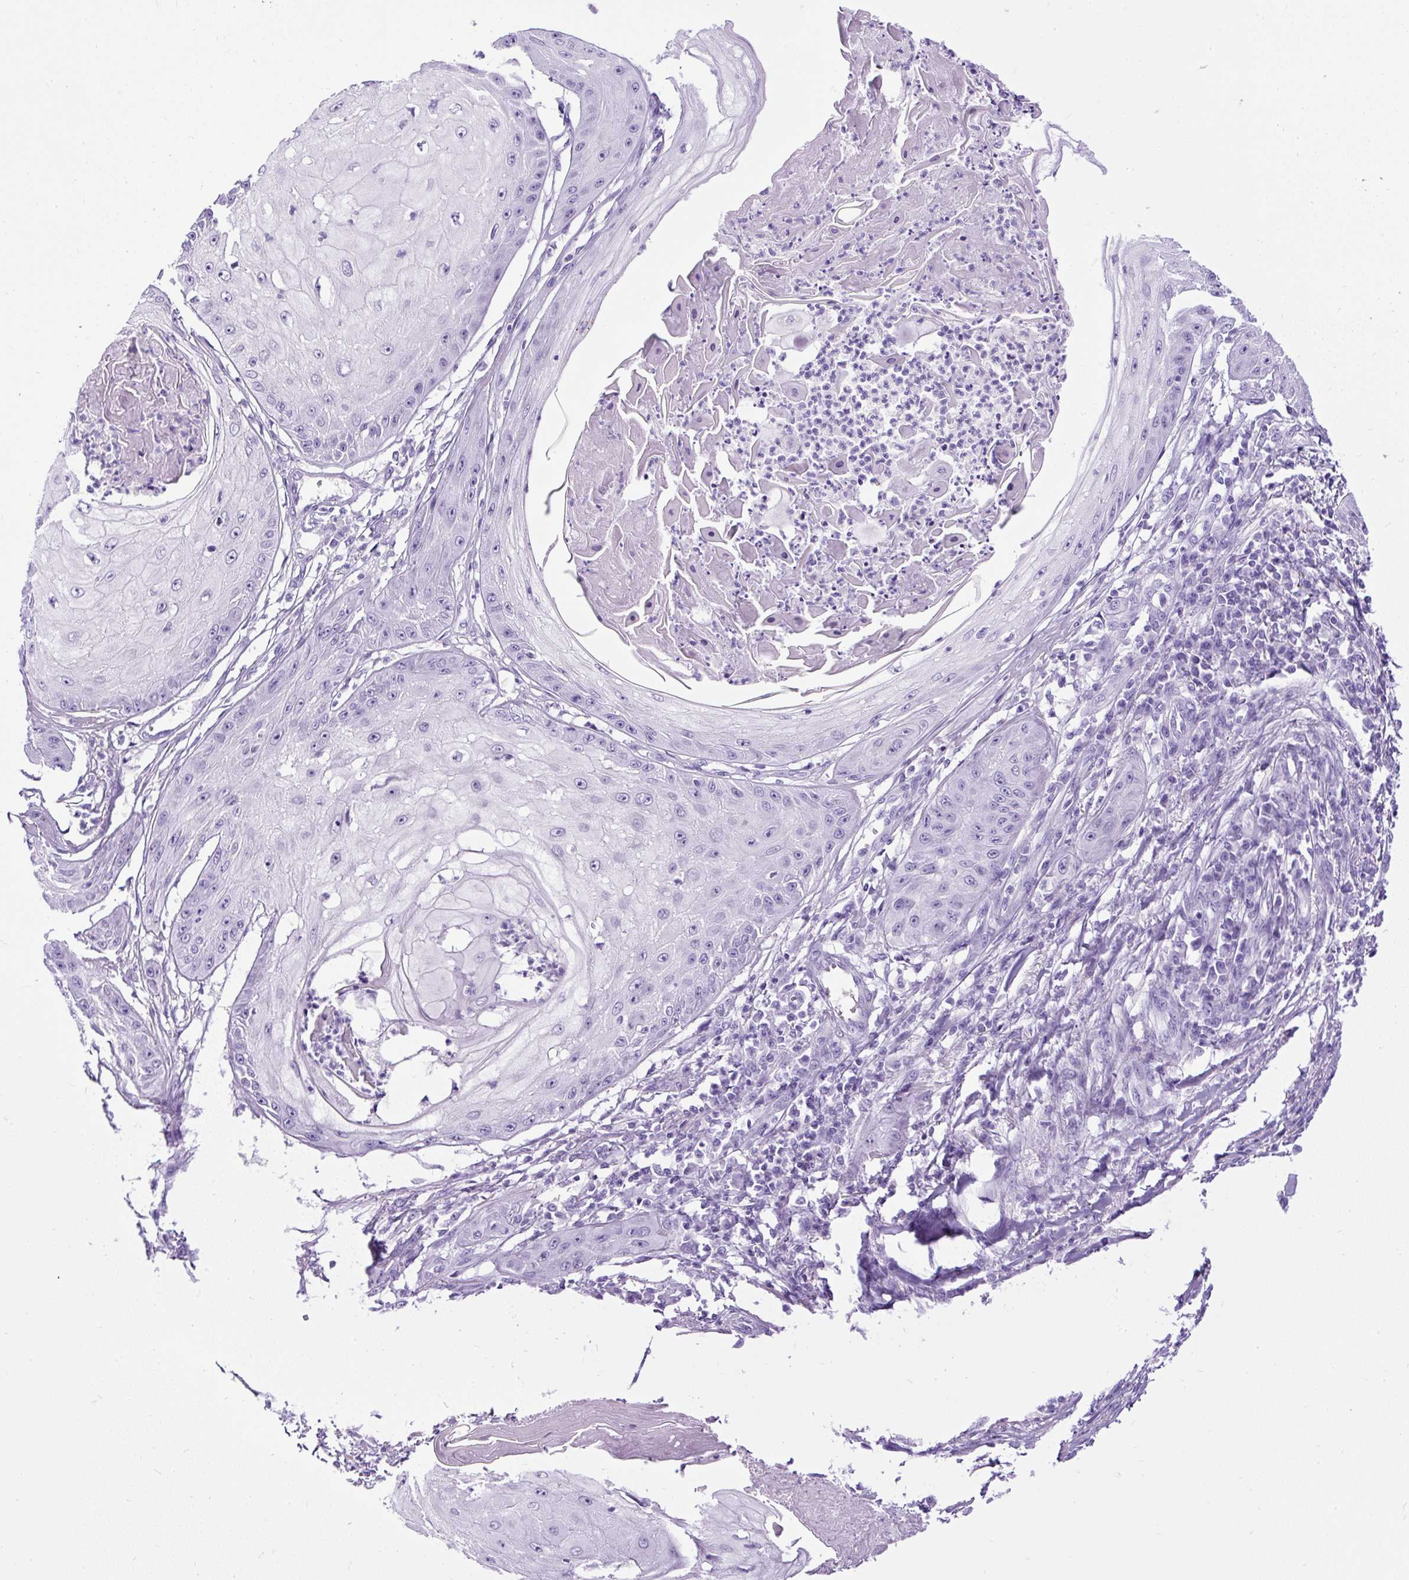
{"staining": {"intensity": "negative", "quantity": "none", "location": "none"}, "tissue": "skin cancer", "cell_type": "Tumor cells", "image_type": "cancer", "snomed": [{"axis": "morphology", "description": "Squamous cell carcinoma, NOS"}, {"axis": "topography", "description": "Skin"}], "caption": "Immunohistochemical staining of human skin cancer displays no significant positivity in tumor cells. The staining is performed using DAB brown chromogen with nuclei counter-stained in using hematoxylin.", "gene": "CEL", "patient": {"sex": "male", "age": 70}}